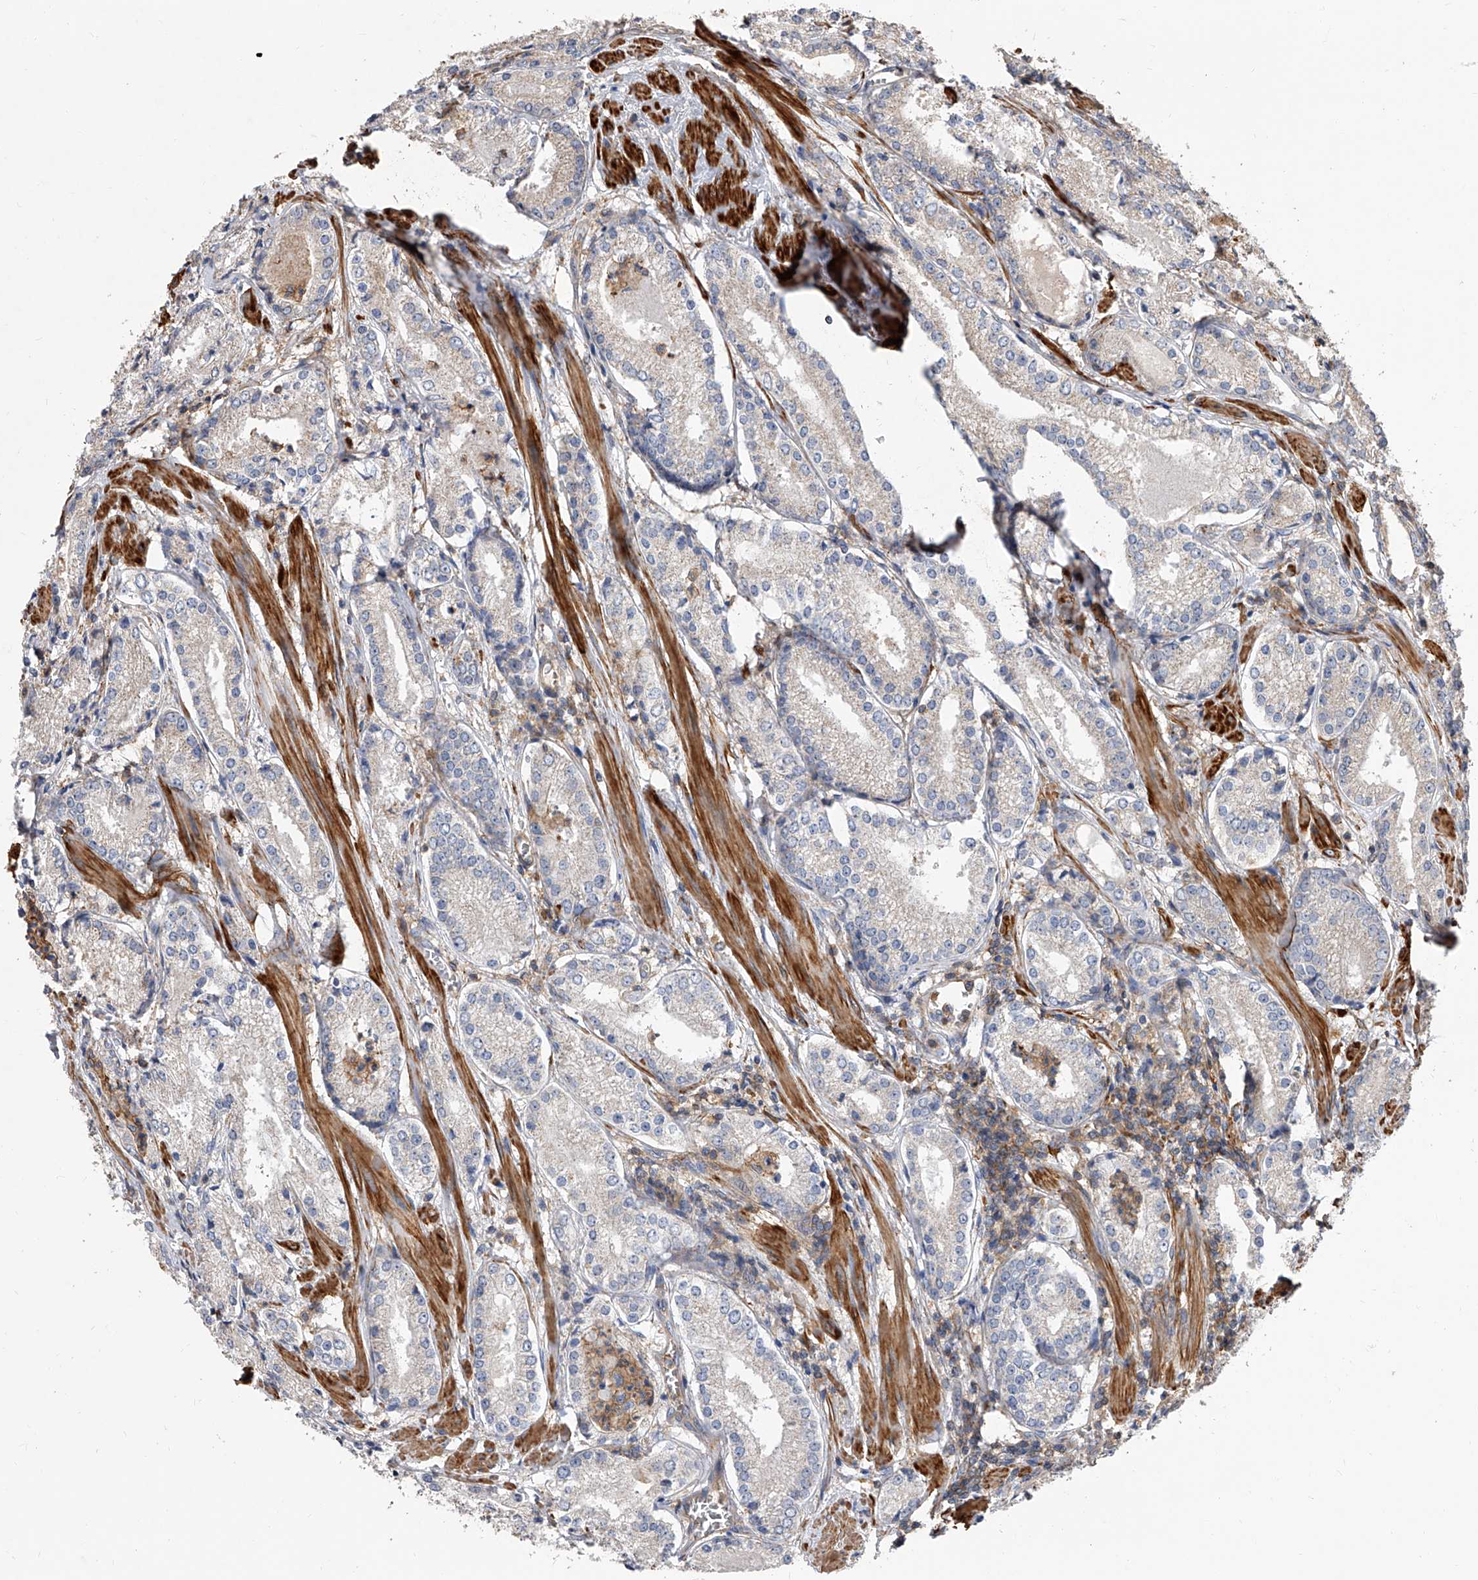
{"staining": {"intensity": "negative", "quantity": "none", "location": "none"}, "tissue": "prostate cancer", "cell_type": "Tumor cells", "image_type": "cancer", "snomed": [{"axis": "morphology", "description": "Adenocarcinoma, Low grade"}, {"axis": "topography", "description": "Prostate"}], "caption": "IHC micrograph of prostate cancer (adenocarcinoma (low-grade)) stained for a protein (brown), which shows no staining in tumor cells.", "gene": "PISD", "patient": {"sex": "male", "age": 54}}